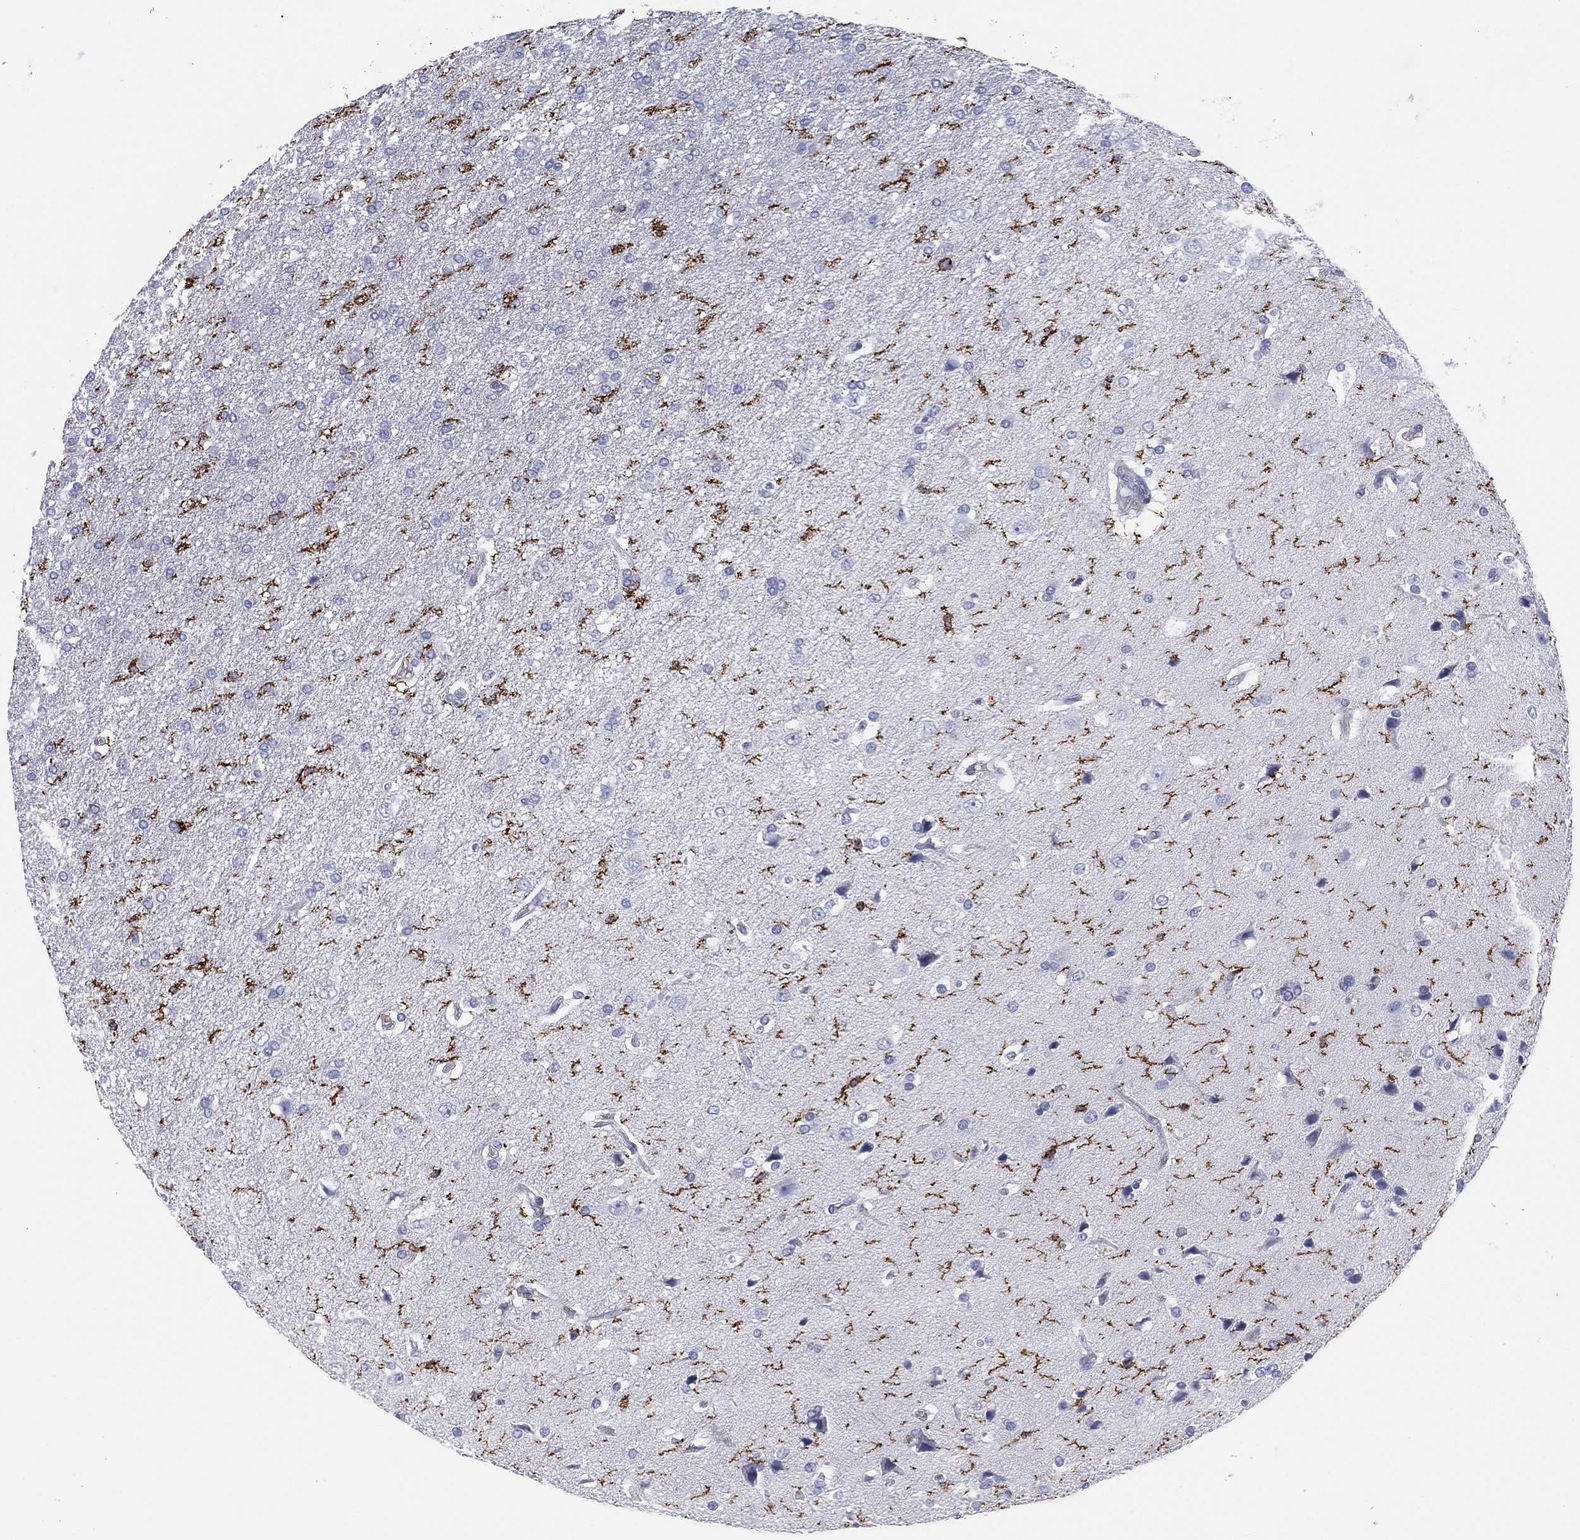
{"staining": {"intensity": "negative", "quantity": "none", "location": "none"}, "tissue": "glioma", "cell_type": "Tumor cells", "image_type": "cancer", "snomed": [{"axis": "morphology", "description": "Glioma, malignant, High grade"}, {"axis": "topography", "description": "Brain"}], "caption": "A high-resolution photomicrograph shows immunohistochemistry staining of glioma, which demonstrates no significant expression in tumor cells.", "gene": "SELPLG", "patient": {"sex": "female", "age": 63}}